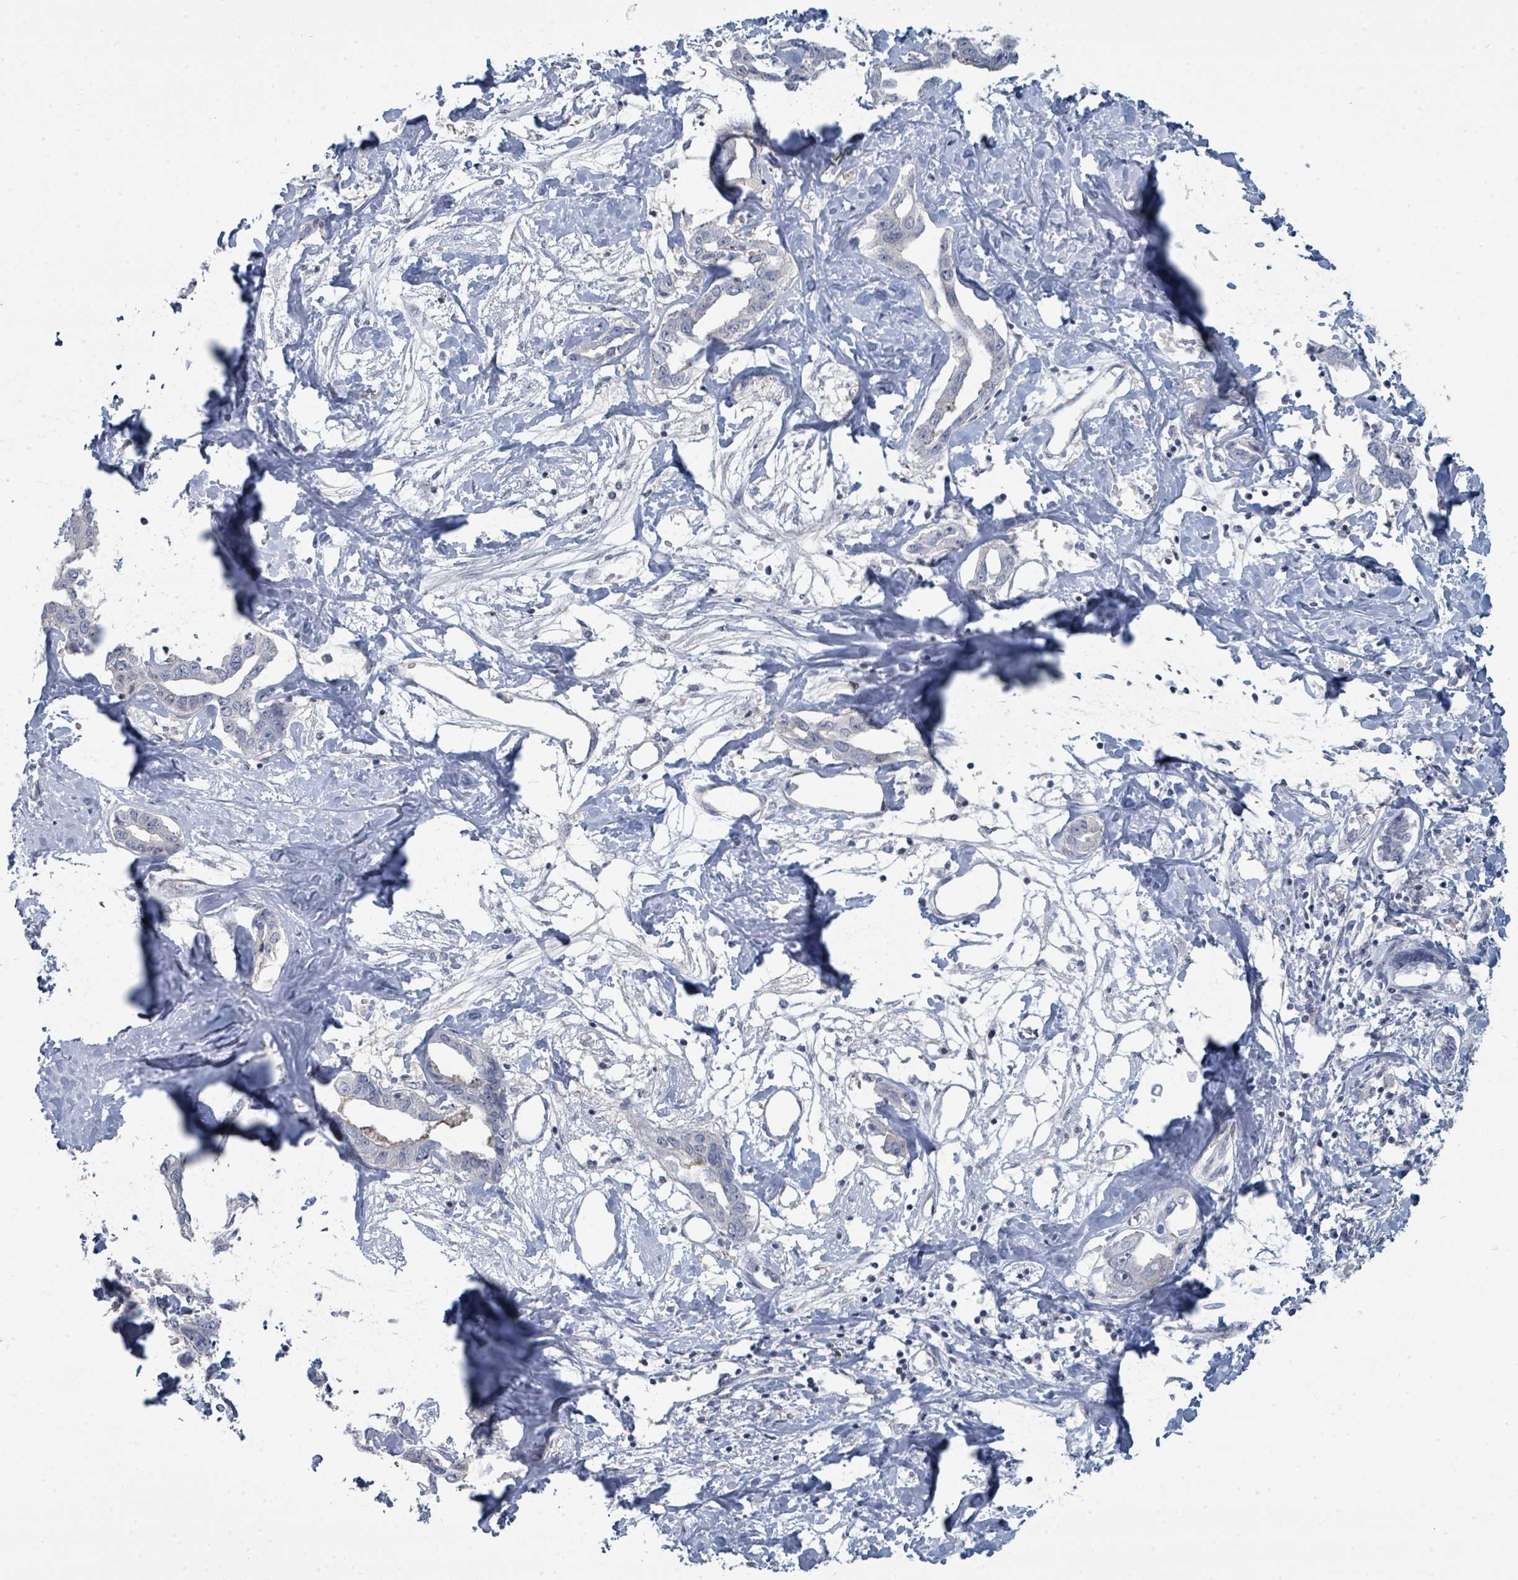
{"staining": {"intensity": "negative", "quantity": "none", "location": "none"}, "tissue": "liver cancer", "cell_type": "Tumor cells", "image_type": "cancer", "snomed": [{"axis": "morphology", "description": "Cholangiocarcinoma"}, {"axis": "topography", "description": "Liver"}], "caption": "The IHC image has no significant staining in tumor cells of liver cancer tissue. The staining was performed using DAB to visualize the protein expression in brown, while the nuclei were stained in blue with hematoxylin (Magnification: 20x).", "gene": "SLC25A45", "patient": {"sex": "male", "age": 59}}